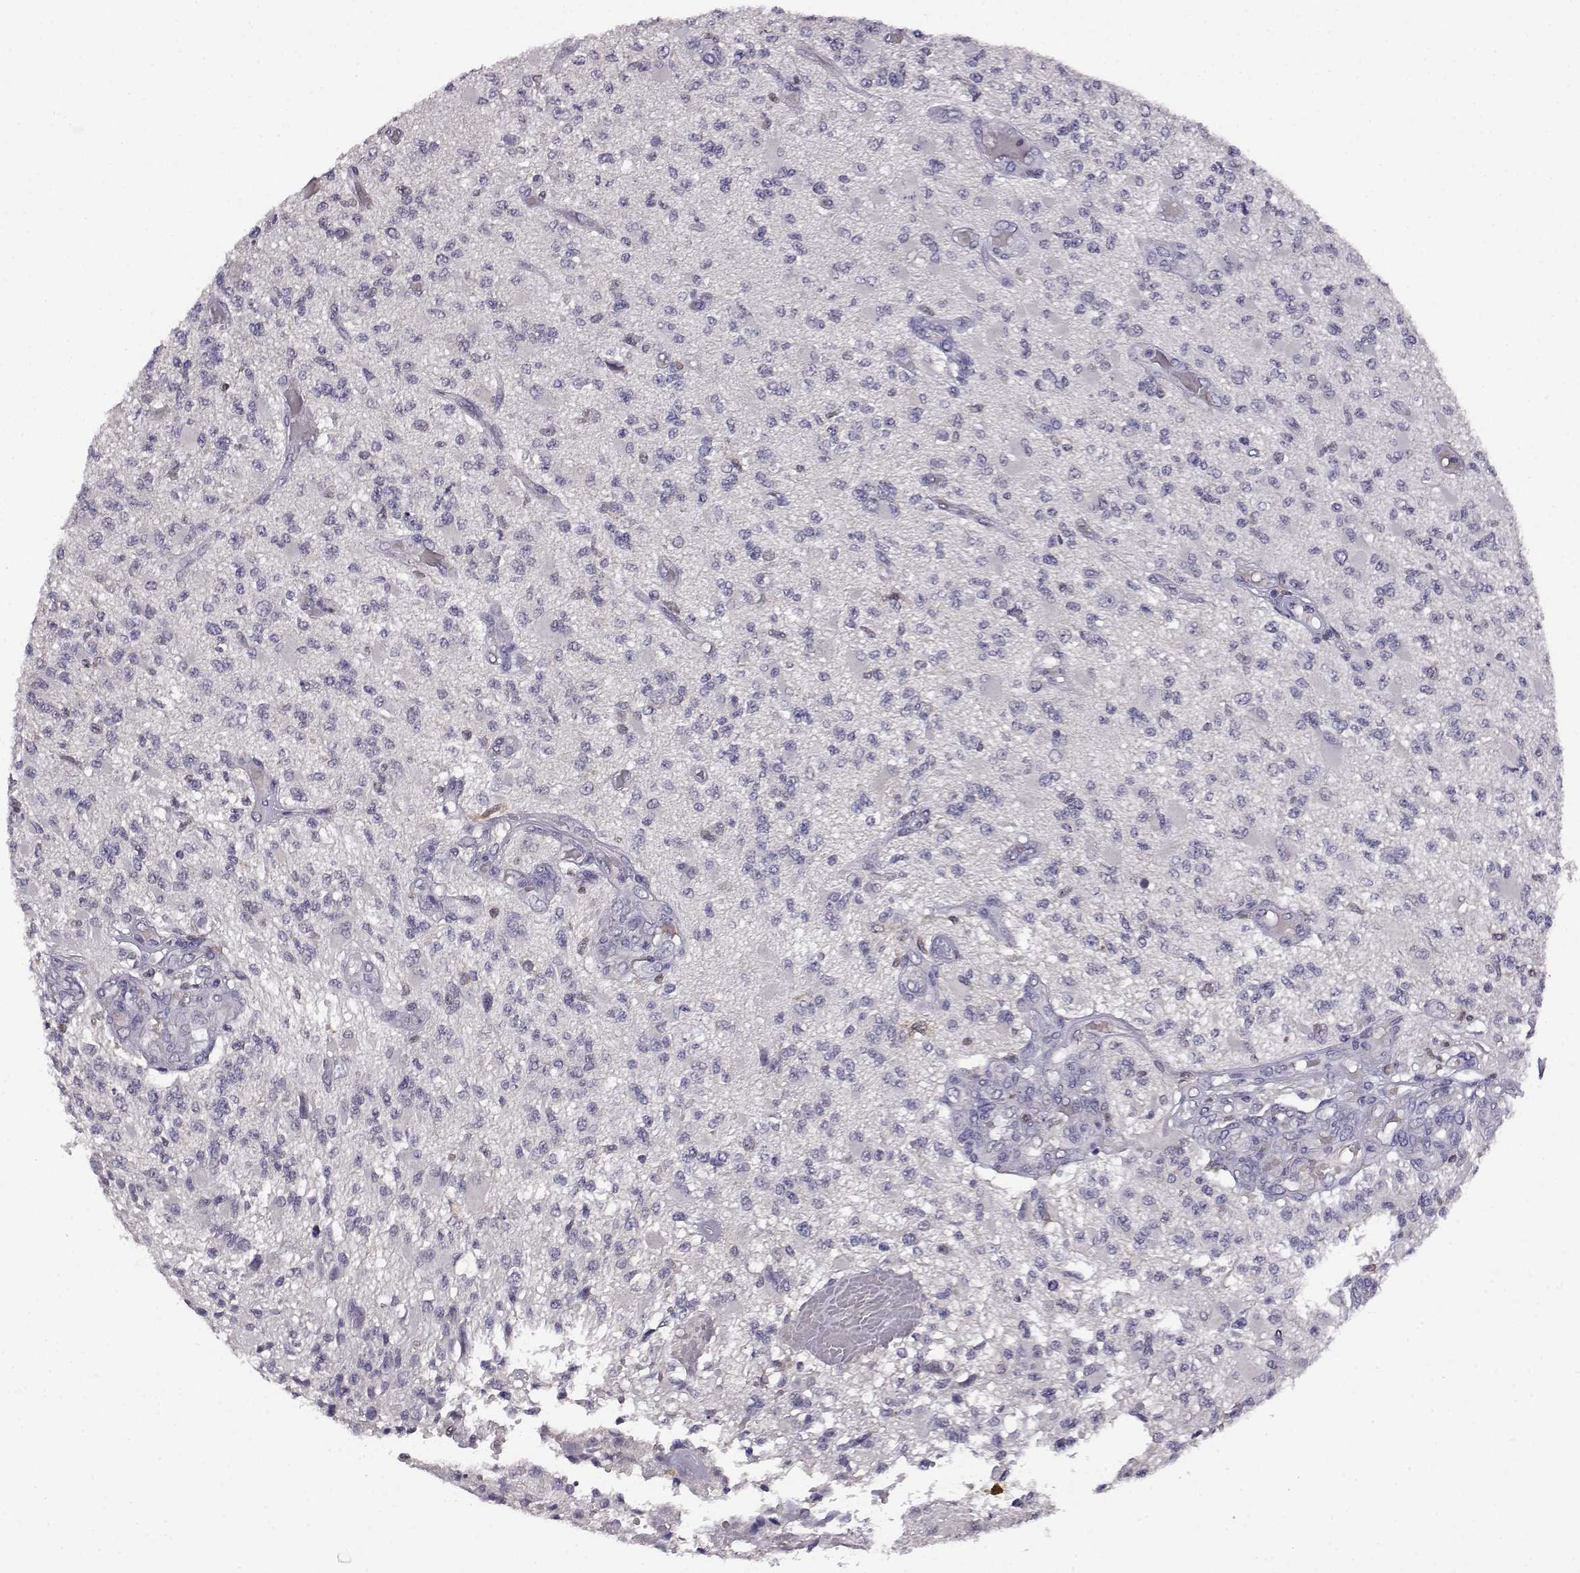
{"staining": {"intensity": "negative", "quantity": "none", "location": "none"}, "tissue": "glioma", "cell_type": "Tumor cells", "image_type": "cancer", "snomed": [{"axis": "morphology", "description": "Glioma, malignant, High grade"}, {"axis": "topography", "description": "Brain"}], "caption": "Photomicrograph shows no significant protein expression in tumor cells of glioma. (IHC, brightfield microscopy, high magnification).", "gene": "AKR1B1", "patient": {"sex": "female", "age": 63}}